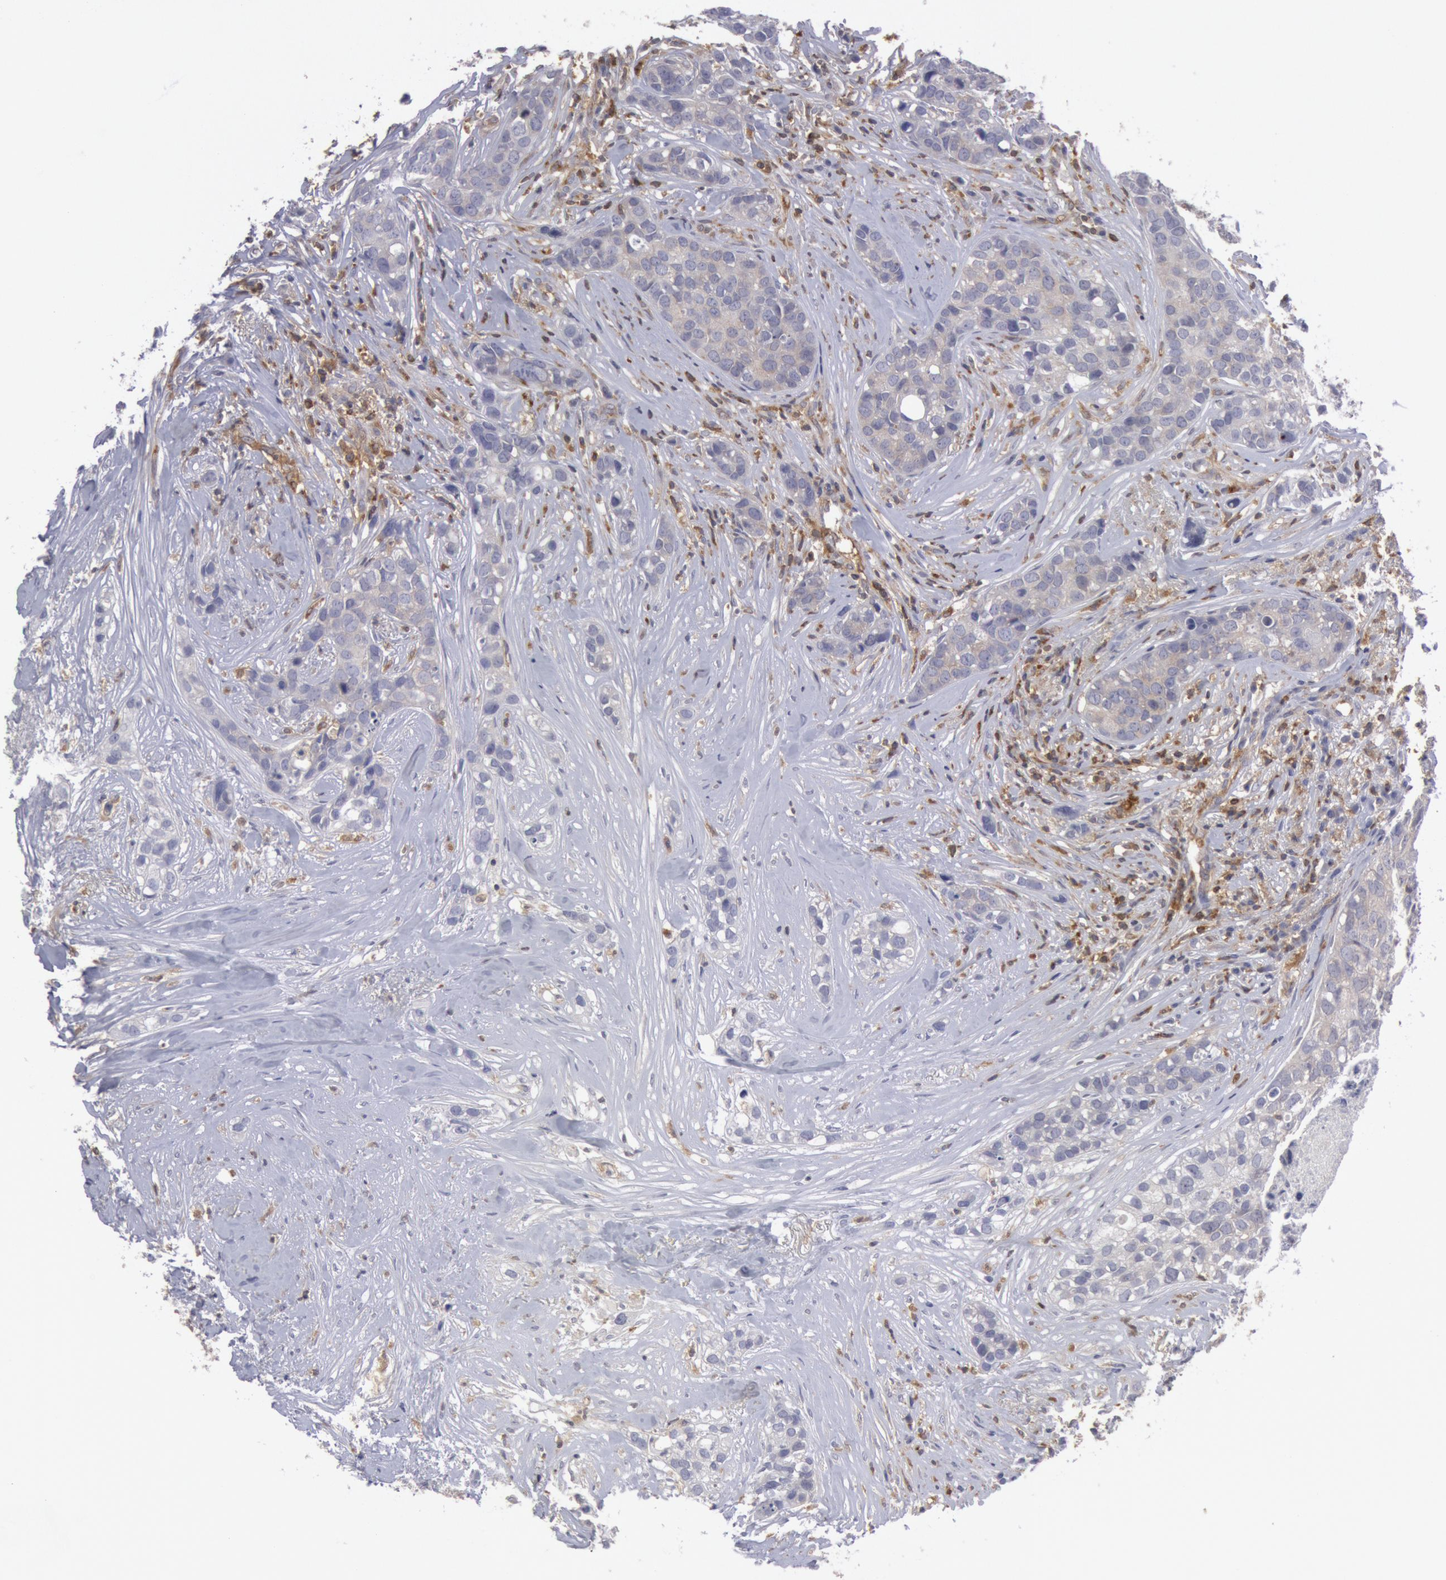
{"staining": {"intensity": "negative", "quantity": "none", "location": "none"}, "tissue": "breast cancer", "cell_type": "Tumor cells", "image_type": "cancer", "snomed": [{"axis": "morphology", "description": "Duct carcinoma"}, {"axis": "topography", "description": "Breast"}], "caption": "The immunohistochemistry image has no significant staining in tumor cells of breast cancer (infiltrating ductal carcinoma) tissue.", "gene": "IKBKB", "patient": {"sex": "female", "age": 91}}